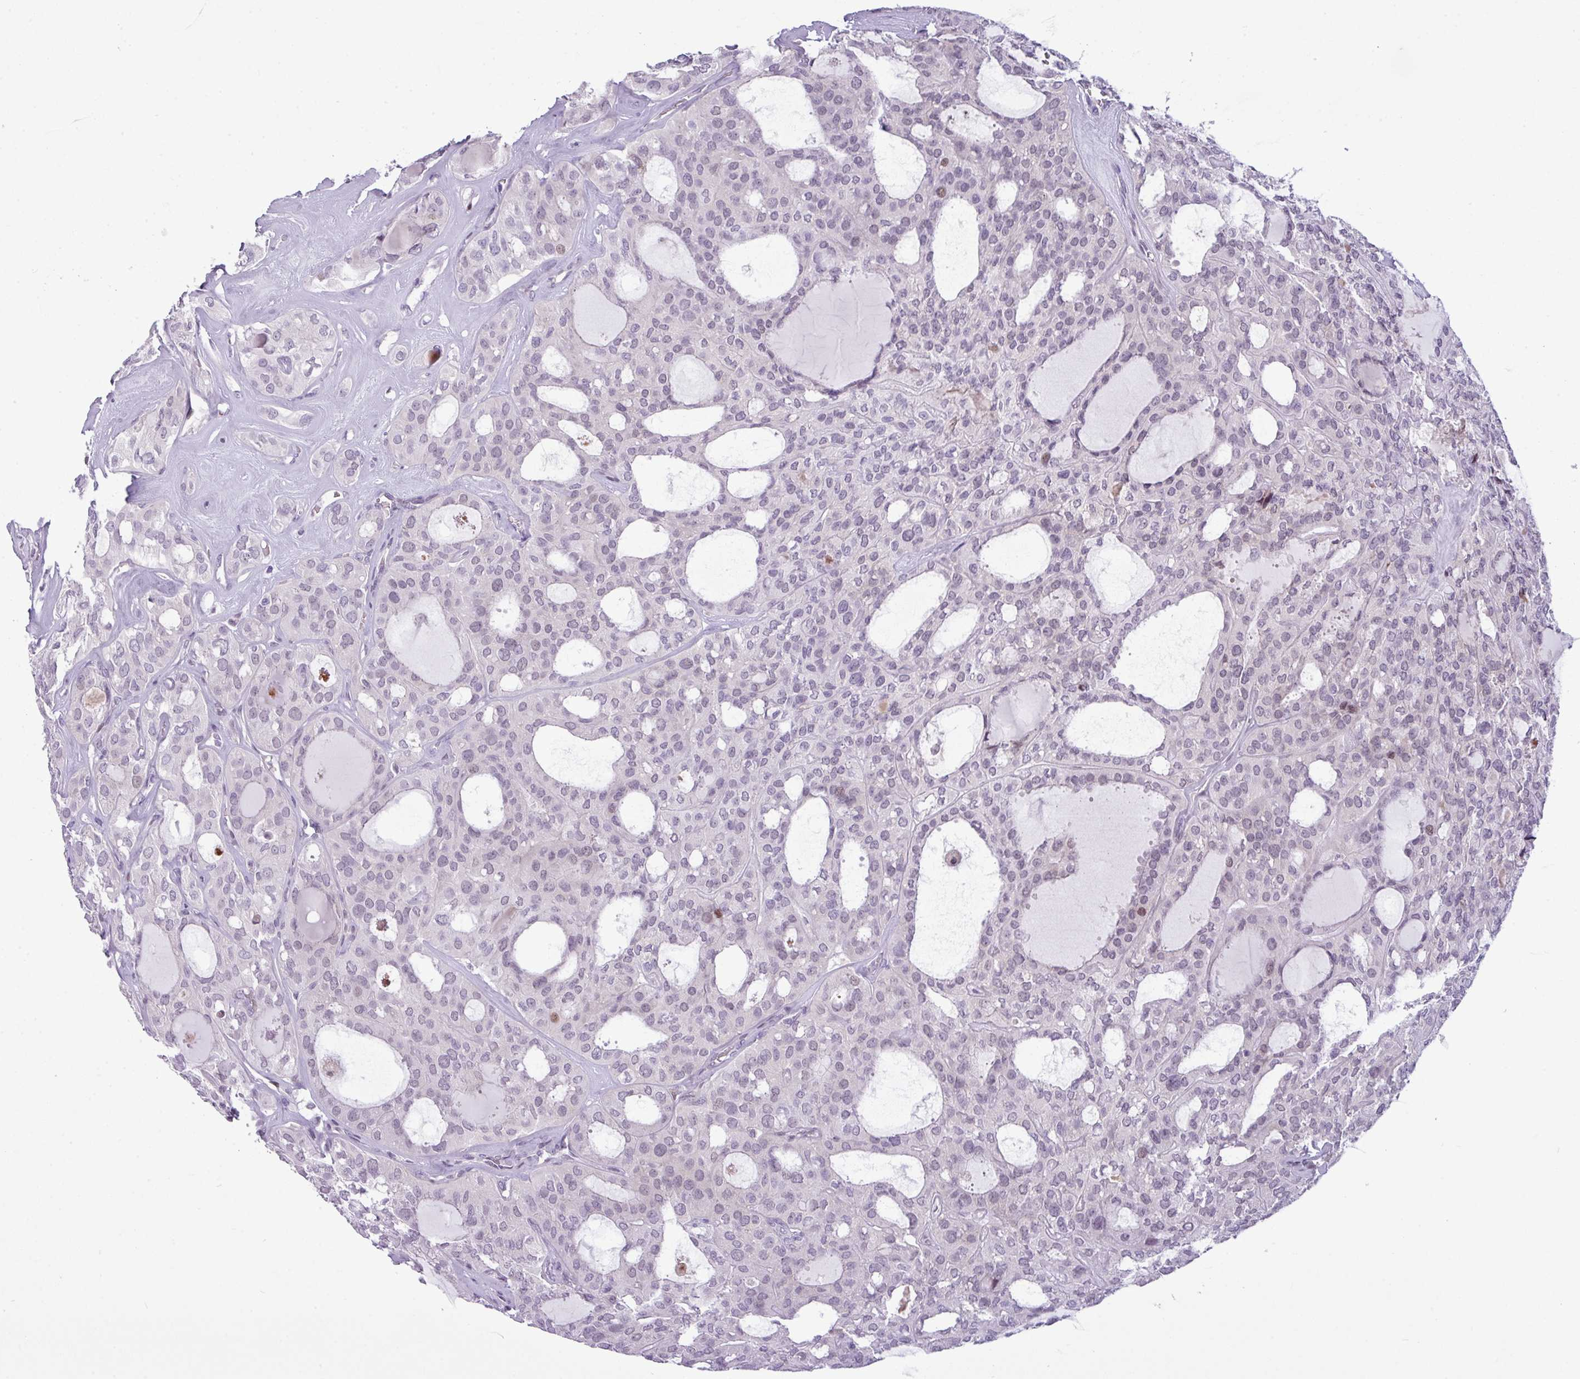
{"staining": {"intensity": "negative", "quantity": "none", "location": "none"}, "tissue": "thyroid cancer", "cell_type": "Tumor cells", "image_type": "cancer", "snomed": [{"axis": "morphology", "description": "Follicular adenoma carcinoma, NOS"}, {"axis": "topography", "description": "Thyroid gland"}], "caption": "This image is of thyroid cancer stained with immunohistochemistry (IHC) to label a protein in brown with the nuclei are counter-stained blue. There is no staining in tumor cells.", "gene": "SLC66A2", "patient": {"sex": "male", "age": 75}}